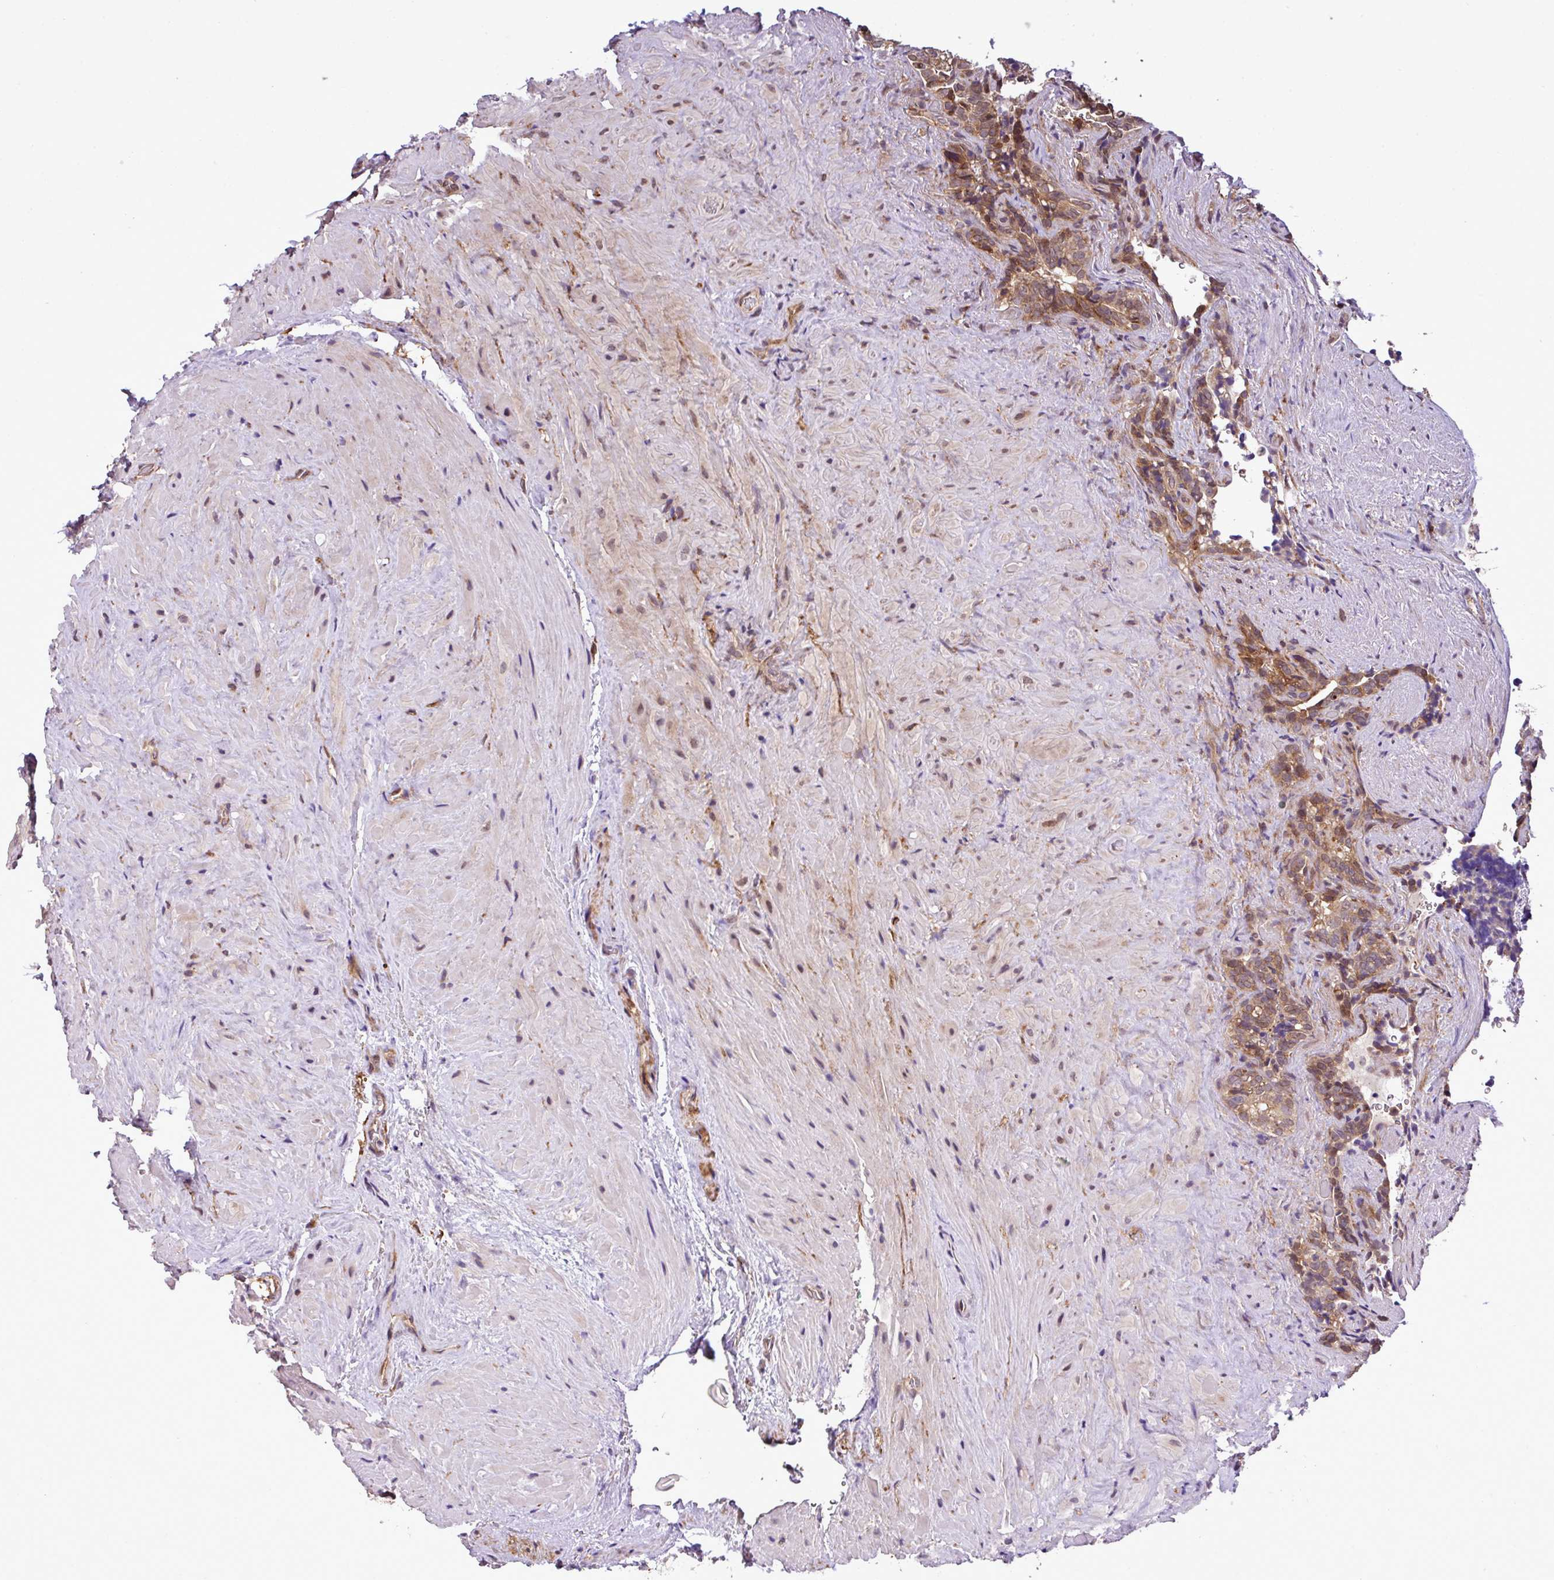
{"staining": {"intensity": "moderate", "quantity": ">75%", "location": "cytoplasmic/membranous"}, "tissue": "seminal vesicle", "cell_type": "Glandular cells", "image_type": "normal", "snomed": [{"axis": "morphology", "description": "Normal tissue, NOS"}, {"axis": "topography", "description": "Seminal veicle"}], "caption": "Seminal vesicle stained with a brown dye demonstrates moderate cytoplasmic/membranous positive positivity in approximately >75% of glandular cells.", "gene": "DLGAP4", "patient": {"sex": "male", "age": 62}}